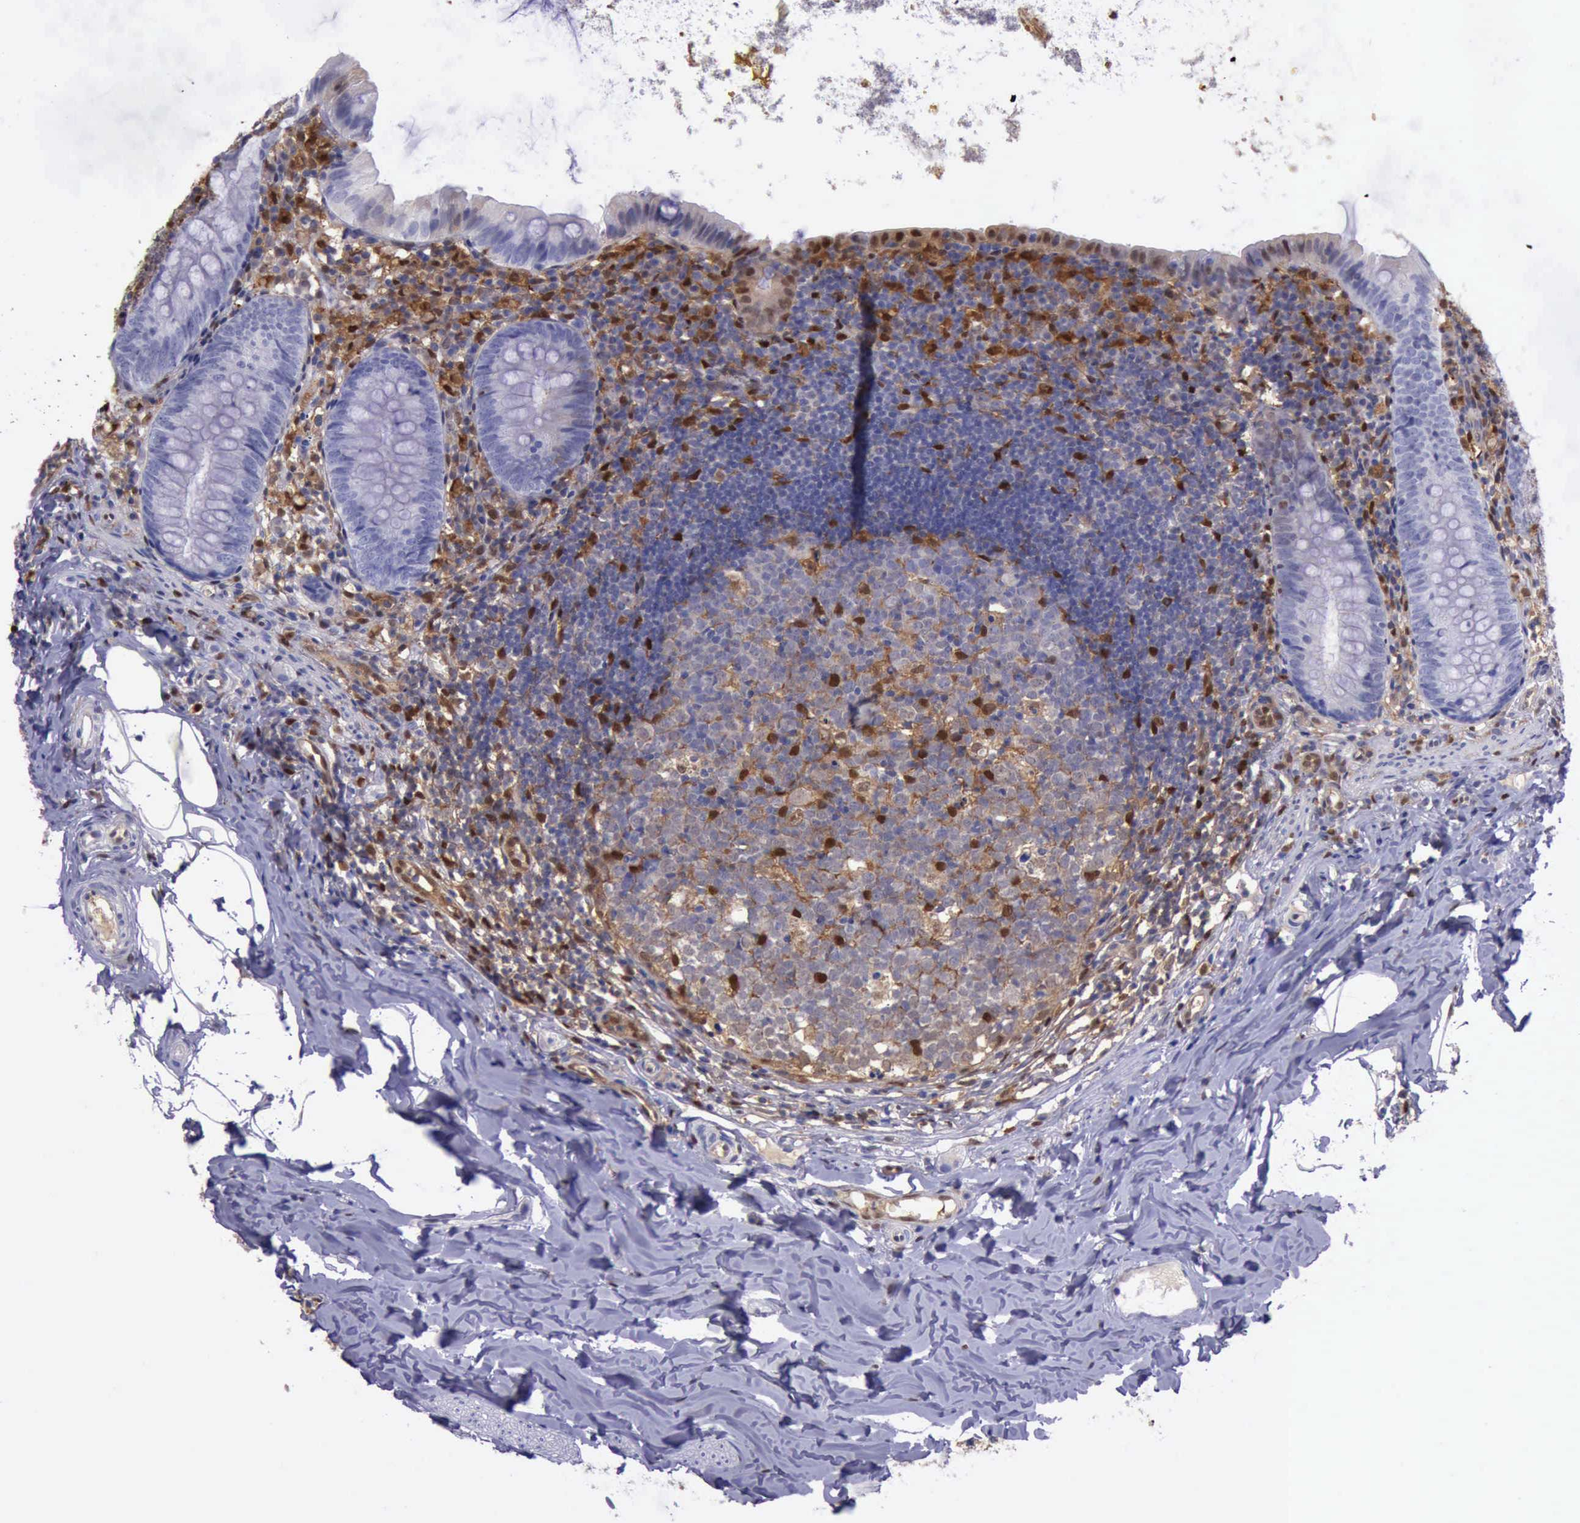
{"staining": {"intensity": "negative", "quantity": "none", "location": "none"}, "tissue": "appendix", "cell_type": "Glandular cells", "image_type": "normal", "snomed": [{"axis": "morphology", "description": "Normal tissue, NOS"}, {"axis": "topography", "description": "Appendix"}], "caption": "This is a histopathology image of immunohistochemistry (IHC) staining of unremarkable appendix, which shows no staining in glandular cells. (IHC, brightfield microscopy, high magnification).", "gene": "TYMP", "patient": {"sex": "female", "age": 9}}